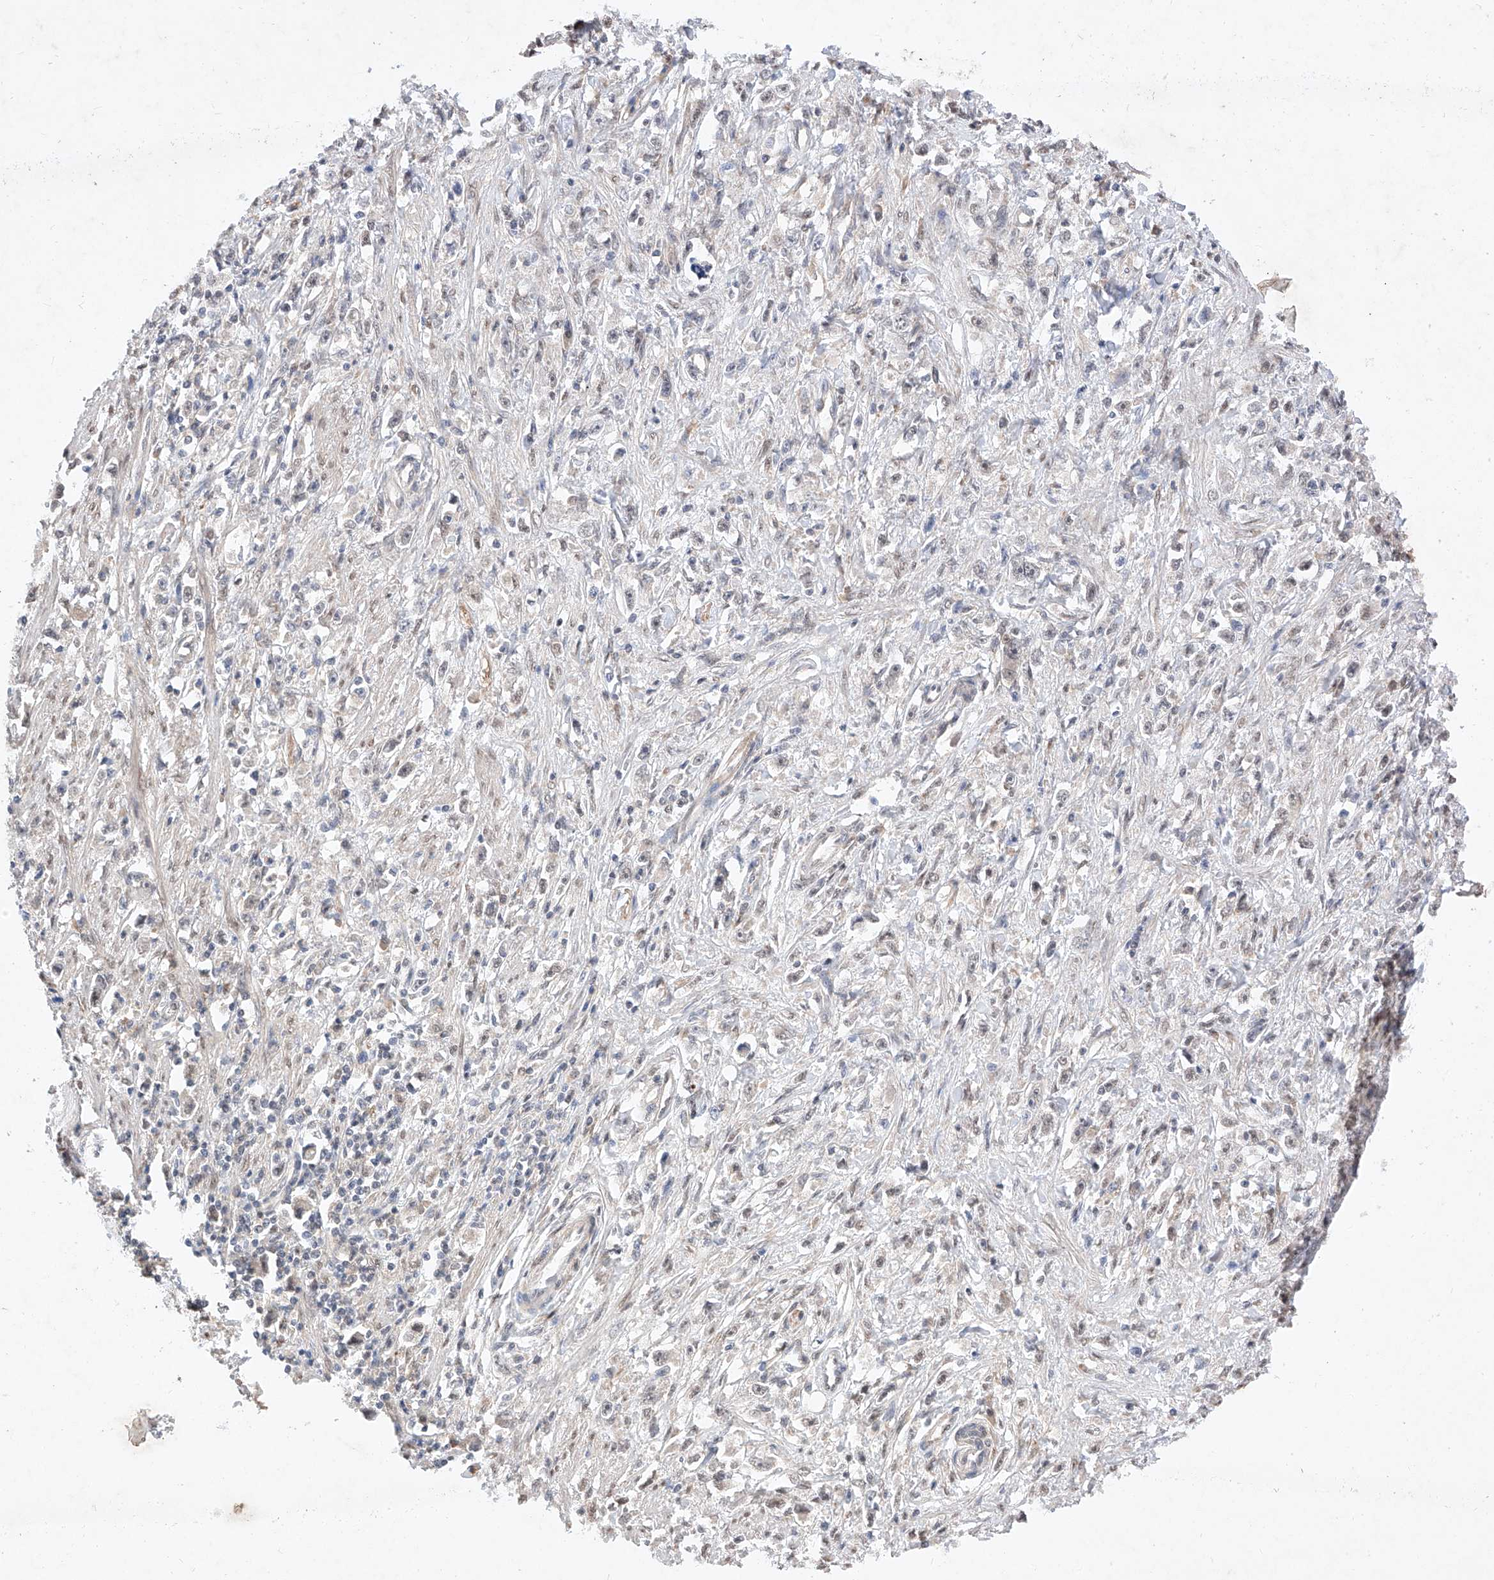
{"staining": {"intensity": "negative", "quantity": "none", "location": "none"}, "tissue": "stomach cancer", "cell_type": "Tumor cells", "image_type": "cancer", "snomed": [{"axis": "morphology", "description": "Adenocarcinoma, NOS"}, {"axis": "topography", "description": "Stomach"}], "caption": "DAB (3,3'-diaminobenzidine) immunohistochemical staining of stomach cancer reveals no significant expression in tumor cells. Brightfield microscopy of immunohistochemistry stained with DAB (3,3'-diaminobenzidine) (brown) and hematoxylin (blue), captured at high magnification.", "gene": "ZSCAN4", "patient": {"sex": "female", "age": 59}}